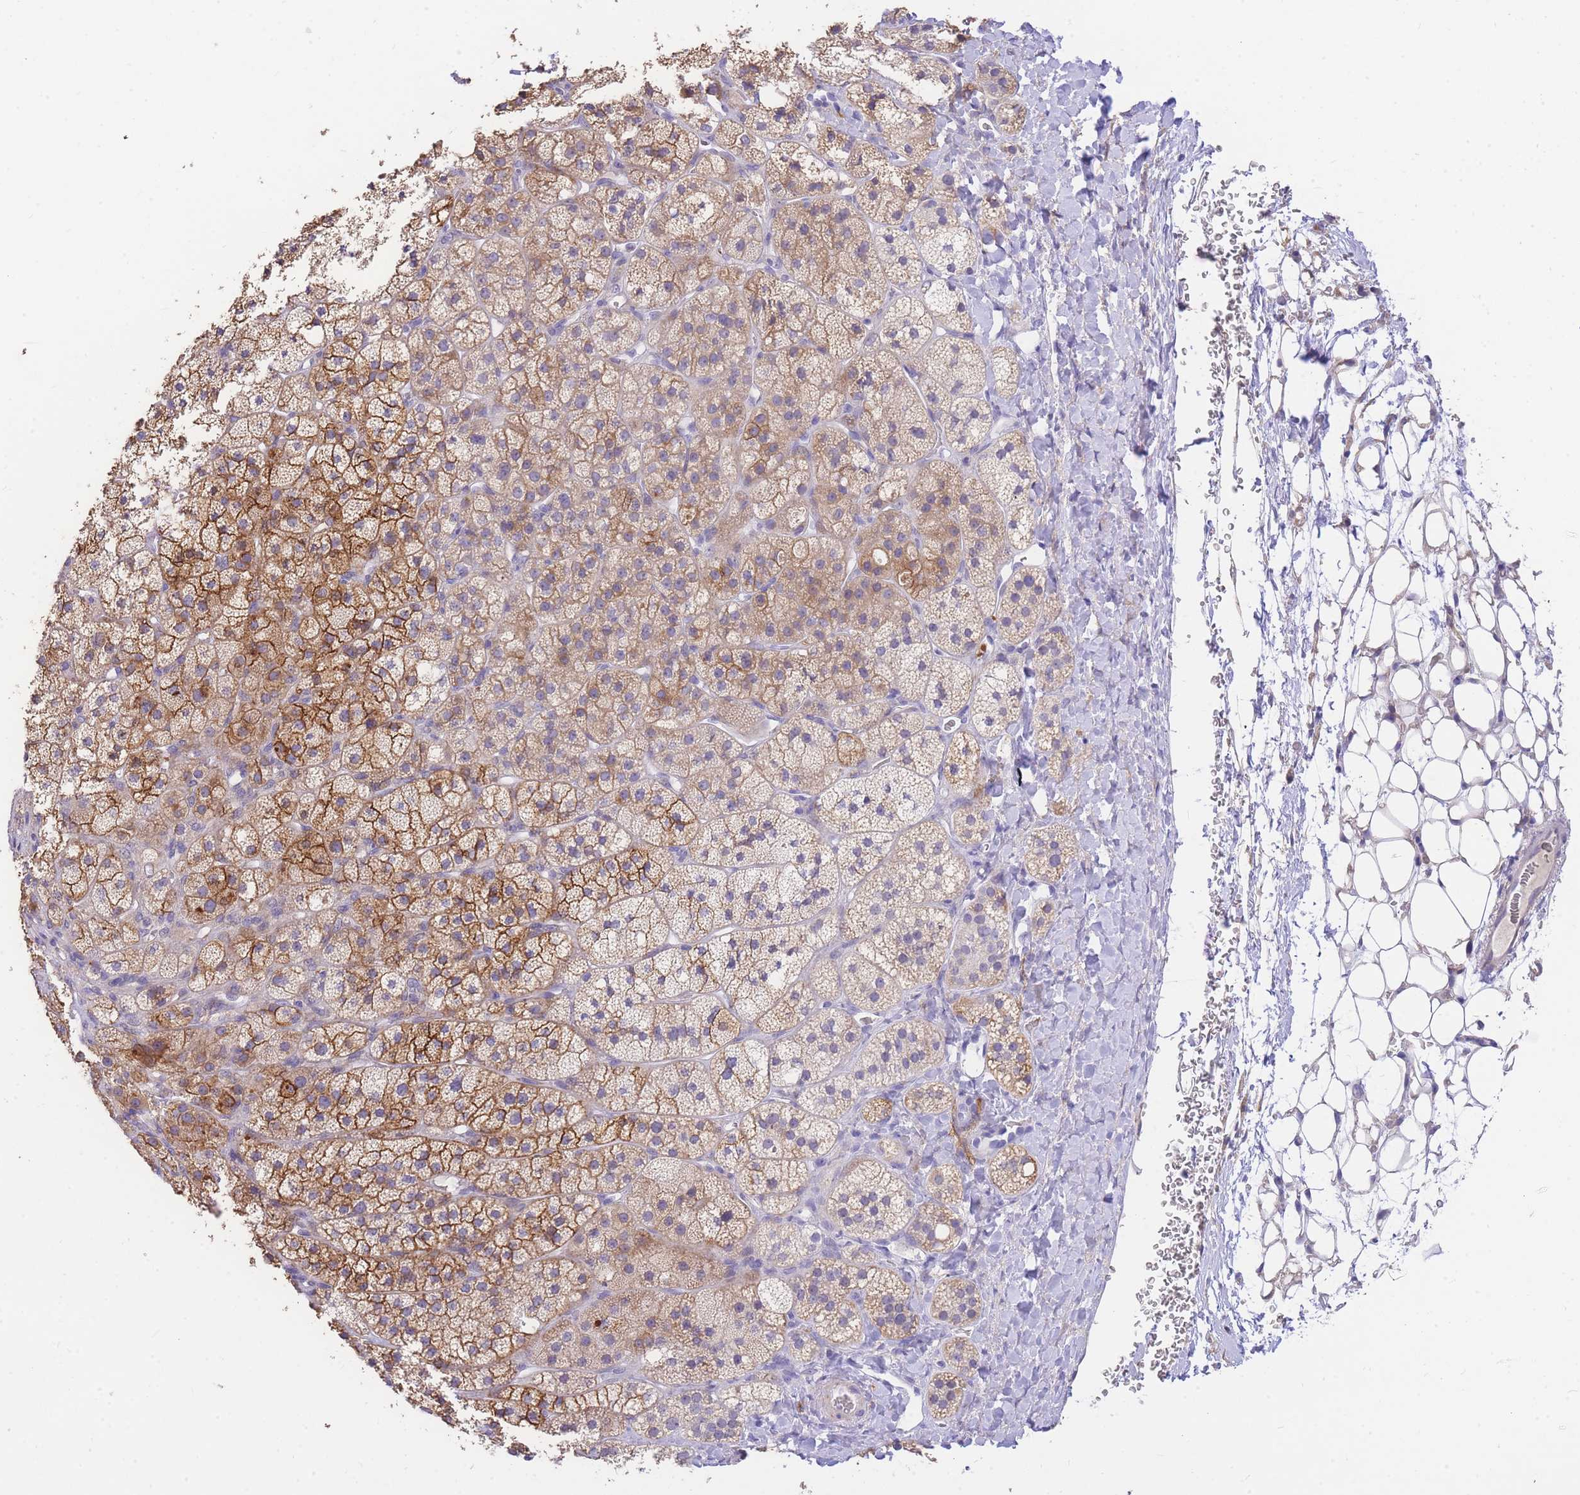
{"staining": {"intensity": "strong", "quantity": "25%-75%", "location": "cytoplasmic/membranous"}, "tissue": "adrenal gland", "cell_type": "Glandular cells", "image_type": "normal", "snomed": [{"axis": "morphology", "description": "Normal tissue, NOS"}, {"axis": "topography", "description": "Adrenal gland"}], "caption": "This histopathology image displays immunohistochemistry (IHC) staining of unremarkable human adrenal gland, with high strong cytoplasmic/membranous expression in approximately 25%-75% of glandular cells.", "gene": "C2orf88", "patient": {"sex": "male", "age": 61}}